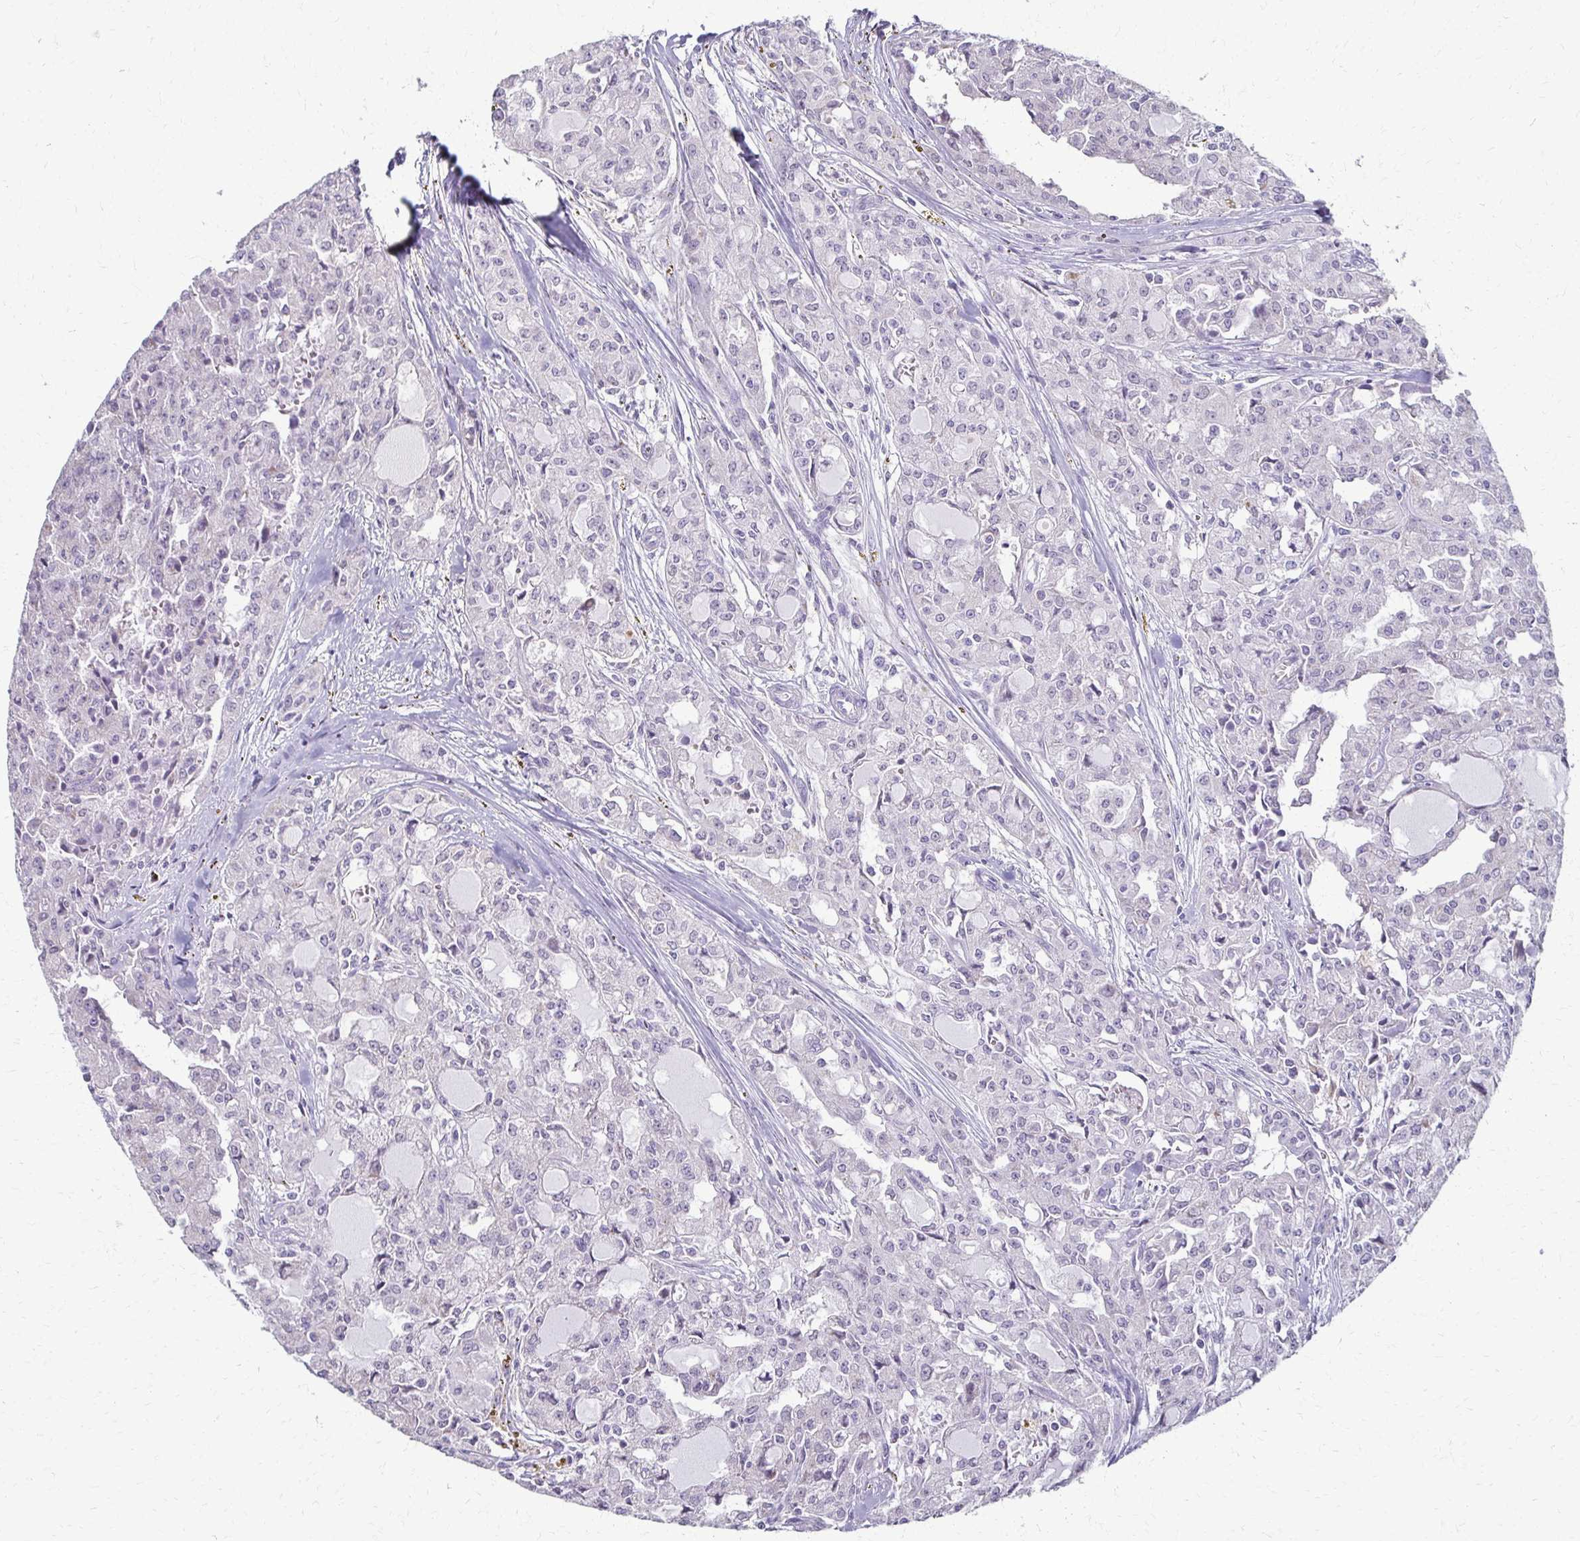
{"staining": {"intensity": "negative", "quantity": "none", "location": "none"}, "tissue": "head and neck cancer", "cell_type": "Tumor cells", "image_type": "cancer", "snomed": [{"axis": "morphology", "description": "Adenocarcinoma, NOS"}, {"axis": "topography", "description": "Head-Neck"}], "caption": "IHC micrograph of neoplastic tissue: human adenocarcinoma (head and neck) stained with DAB exhibits no significant protein expression in tumor cells.", "gene": "FCGR2B", "patient": {"sex": "male", "age": 64}}